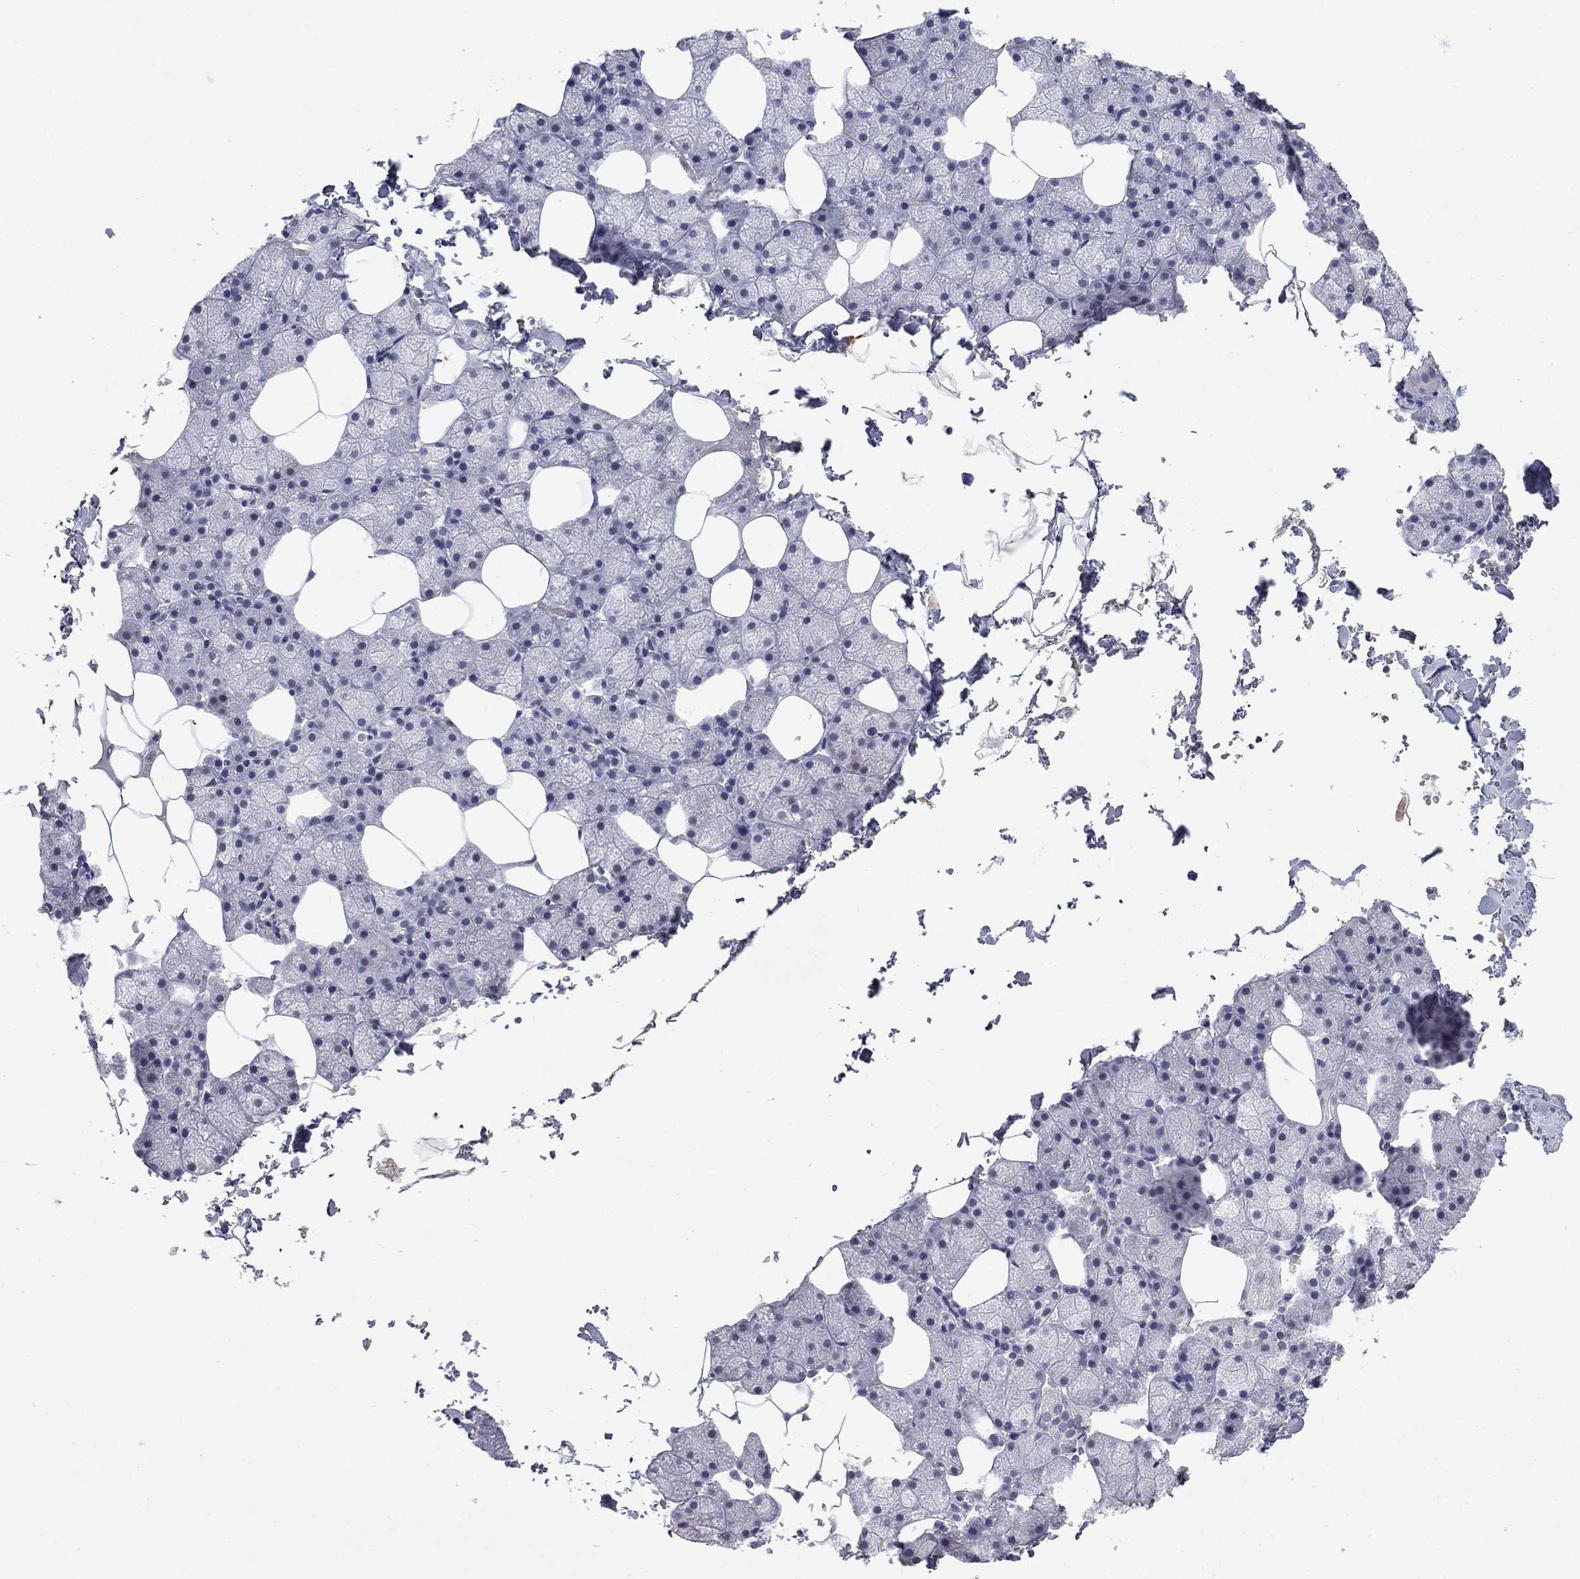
{"staining": {"intensity": "negative", "quantity": "none", "location": "none"}, "tissue": "salivary gland", "cell_type": "Glandular cells", "image_type": "normal", "snomed": [{"axis": "morphology", "description": "Normal tissue, NOS"}, {"axis": "topography", "description": "Salivary gland"}], "caption": "A micrograph of human salivary gland is negative for staining in glandular cells. (DAB immunohistochemistry, high magnification).", "gene": "SLC51A", "patient": {"sex": "male", "age": 38}}